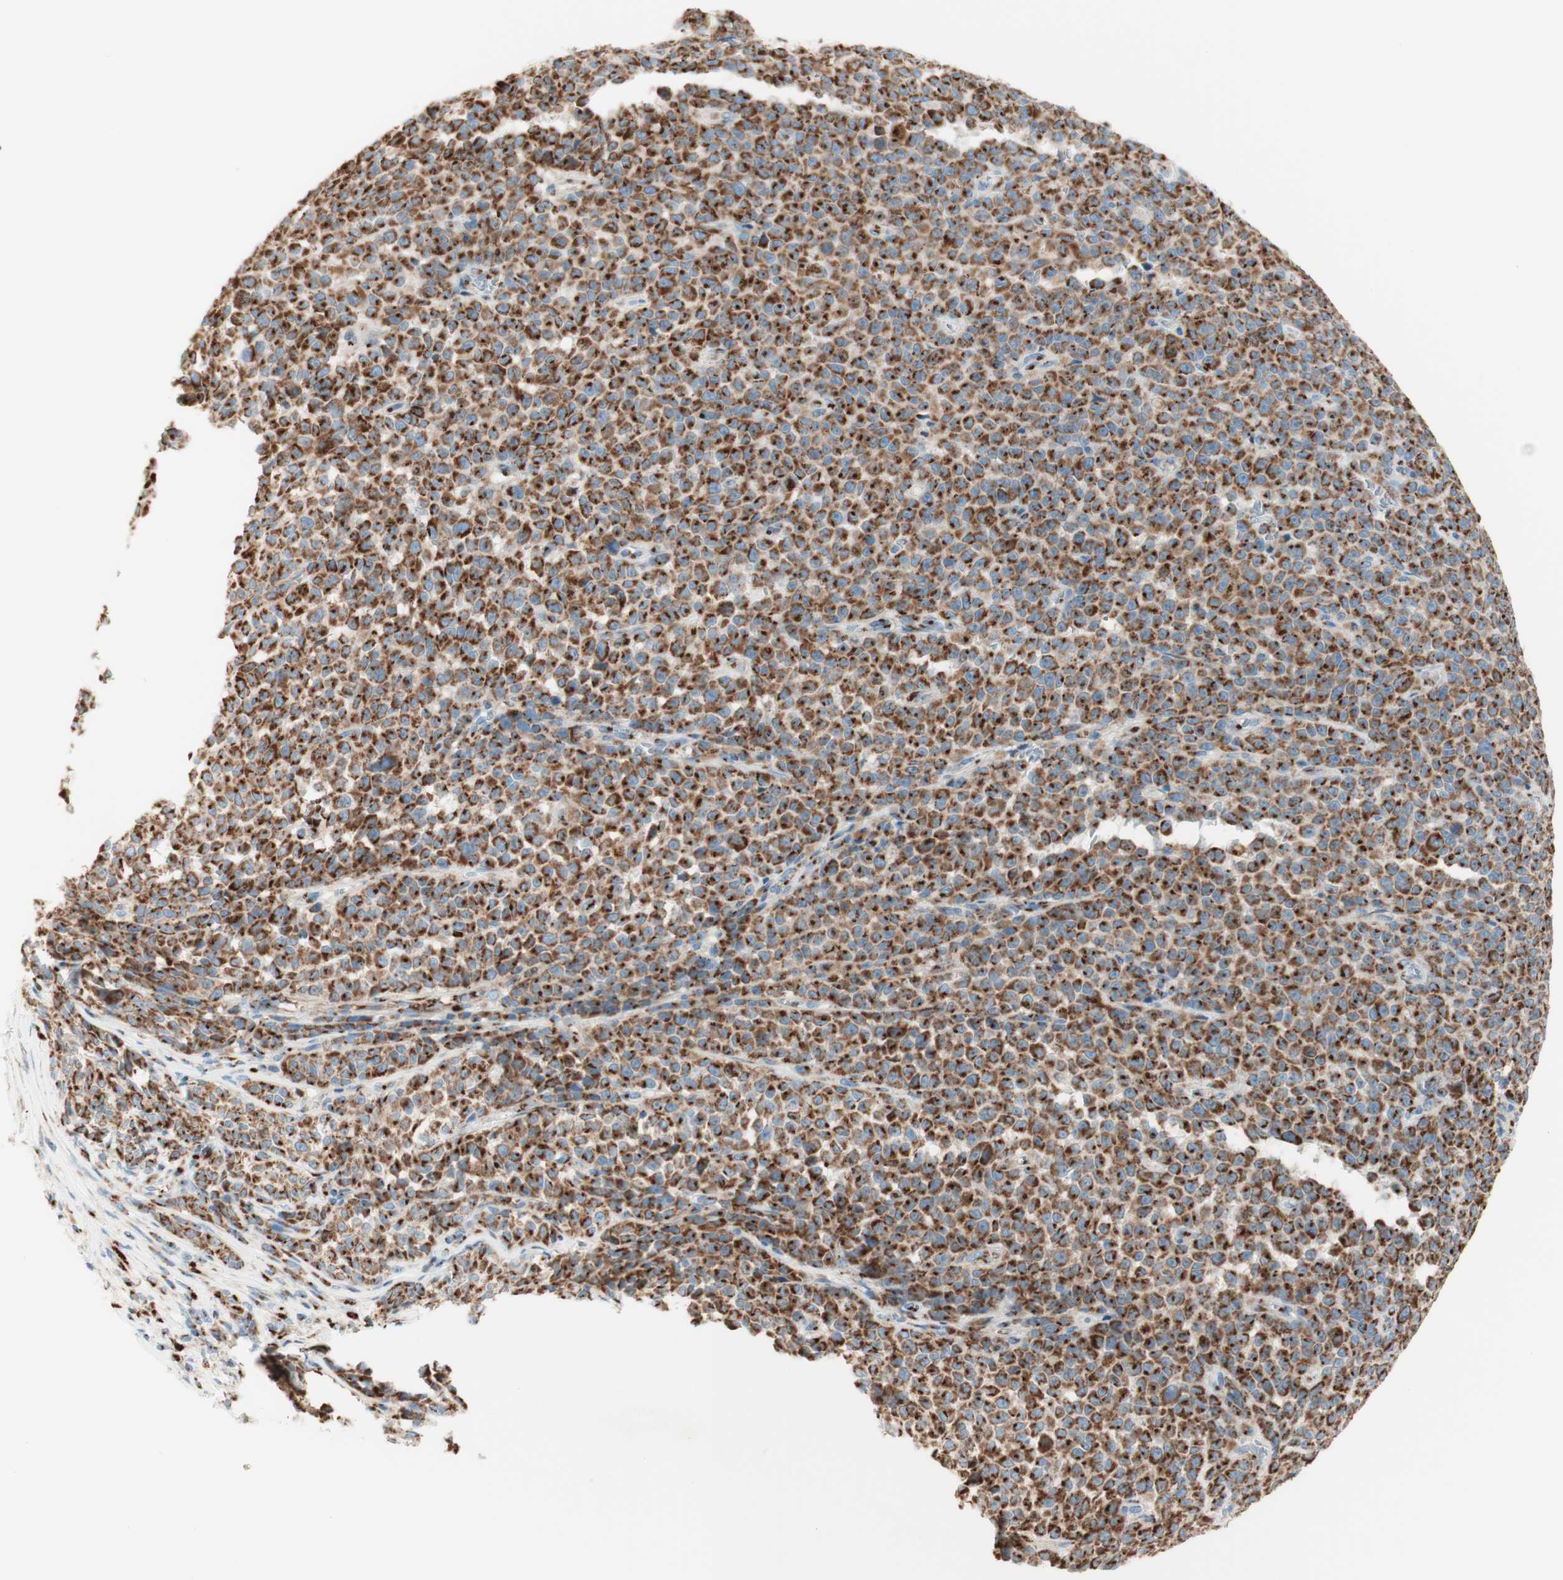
{"staining": {"intensity": "strong", "quantity": ">75%", "location": "cytoplasmic/membranous"}, "tissue": "melanoma", "cell_type": "Tumor cells", "image_type": "cancer", "snomed": [{"axis": "morphology", "description": "Malignant melanoma, NOS"}, {"axis": "topography", "description": "Skin"}], "caption": "A high amount of strong cytoplasmic/membranous positivity is identified in approximately >75% of tumor cells in malignant melanoma tissue.", "gene": "GOLGB1", "patient": {"sex": "female", "age": 82}}